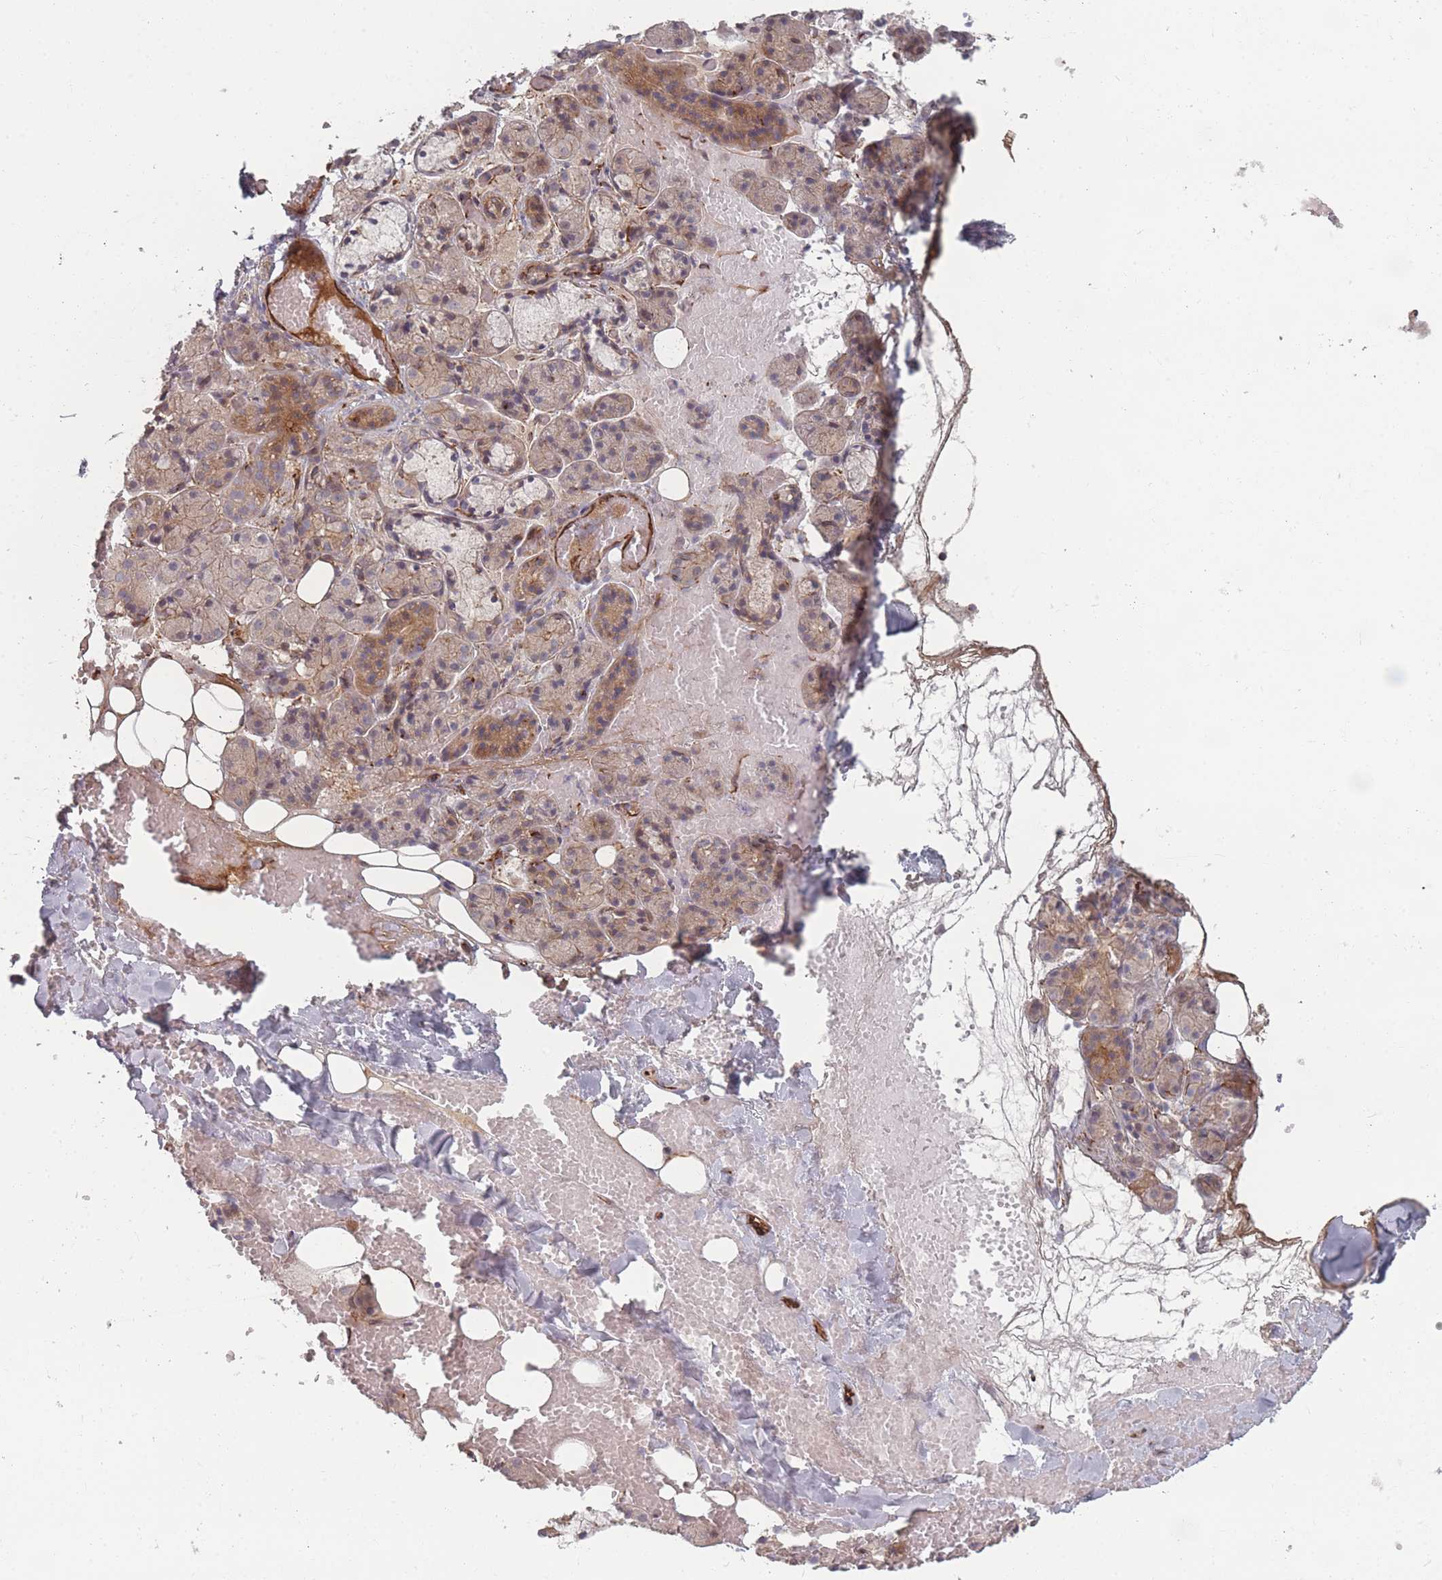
{"staining": {"intensity": "moderate", "quantity": "<25%", "location": "cytoplasmic/membranous"}, "tissue": "salivary gland", "cell_type": "Glandular cells", "image_type": "normal", "snomed": [{"axis": "morphology", "description": "Normal tissue, NOS"}, {"axis": "topography", "description": "Salivary gland"}], "caption": "Salivary gland stained with a brown dye shows moderate cytoplasmic/membranous positive positivity in about <25% of glandular cells.", "gene": "EEF1AKMT2", "patient": {"sex": "male", "age": 63}}